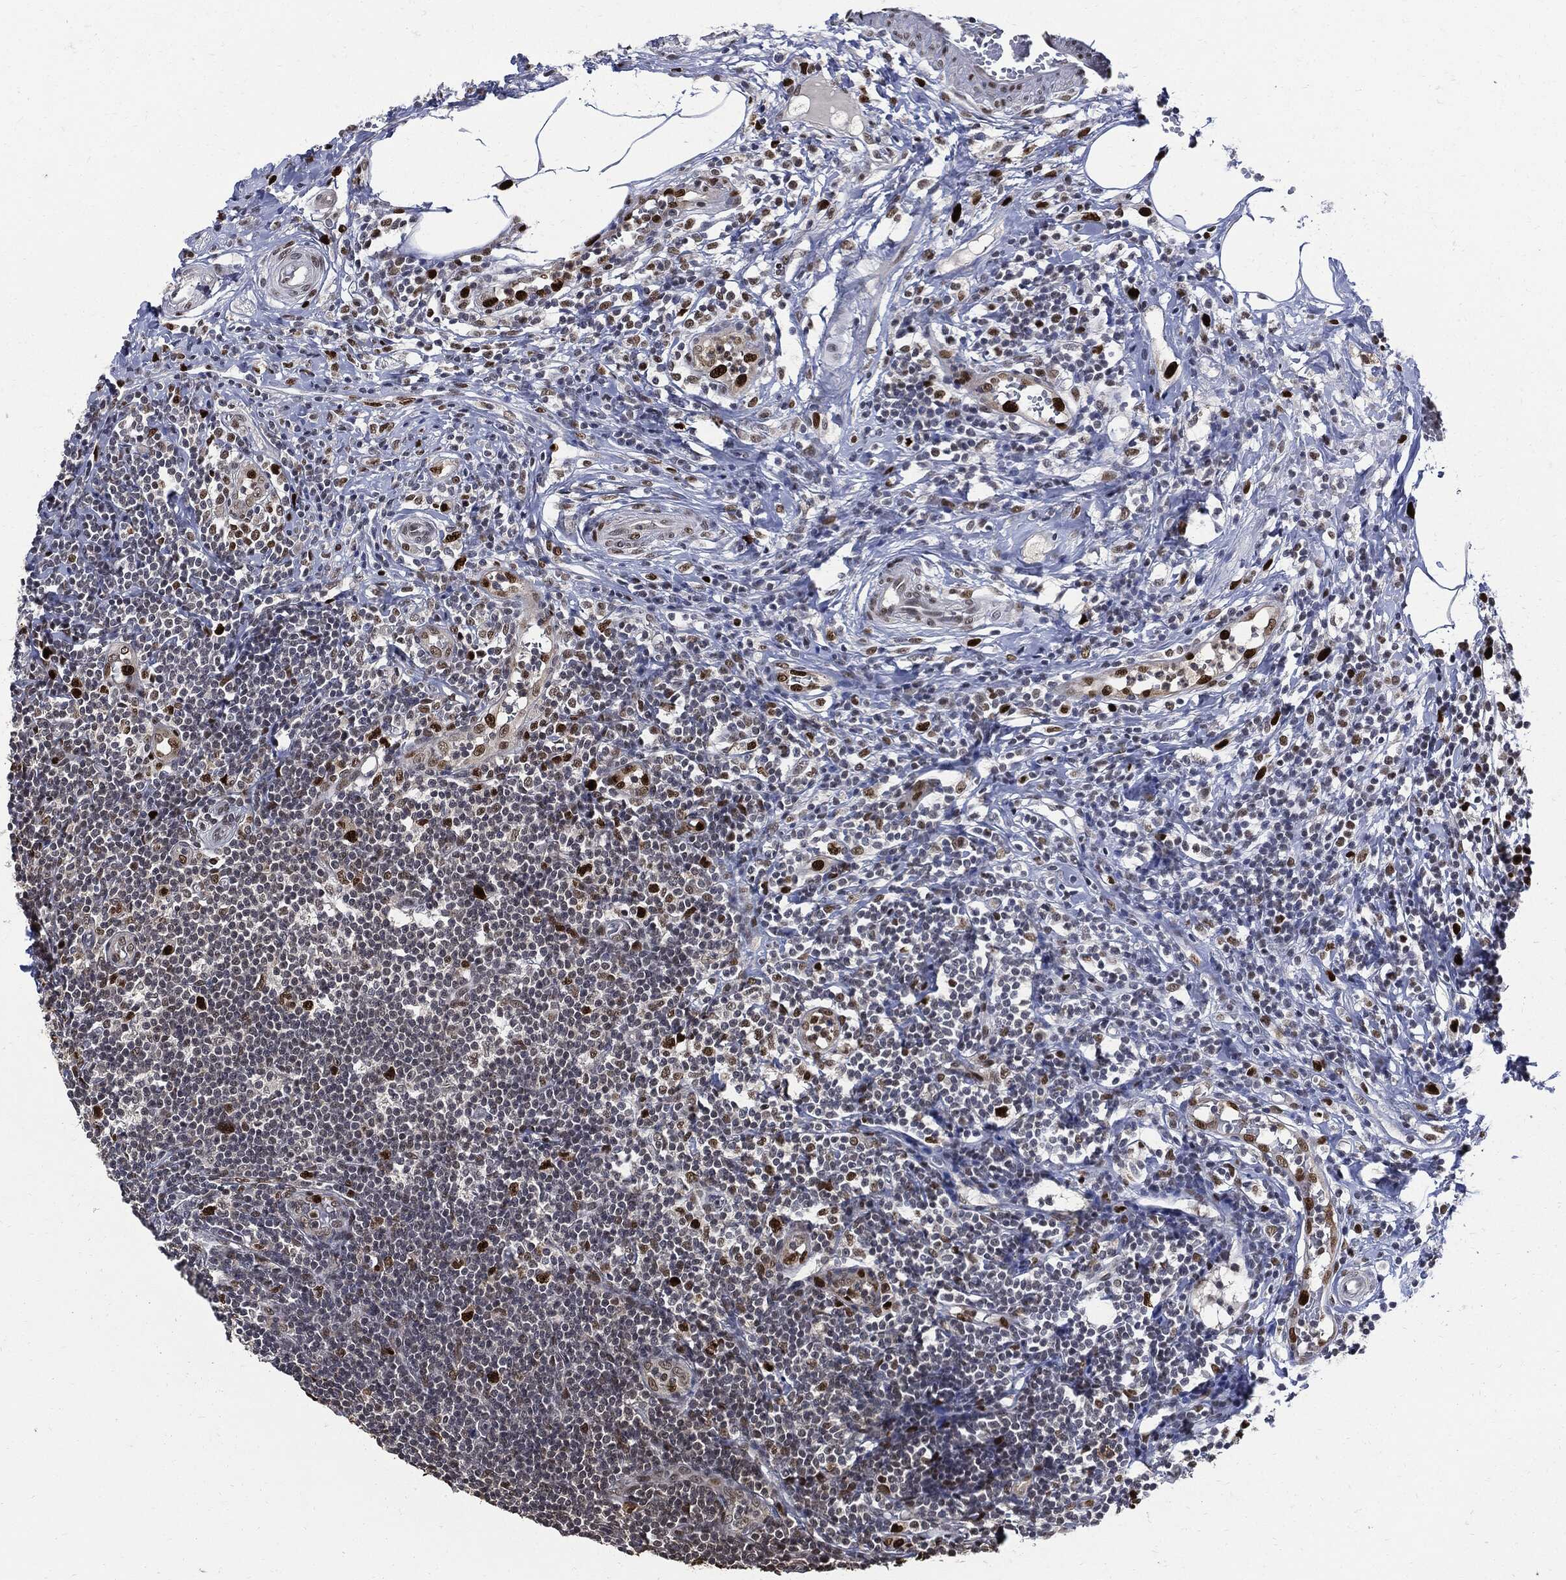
{"staining": {"intensity": "strong", "quantity": "25%-75%", "location": "nuclear"}, "tissue": "appendix", "cell_type": "Glandular cells", "image_type": "normal", "snomed": [{"axis": "morphology", "description": "Normal tissue, NOS"}, {"axis": "morphology", "description": "Inflammation, NOS"}, {"axis": "topography", "description": "Appendix"}], "caption": "Brown immunohistochemical staining in benign human appendix displays strong nuclear positivity in approximately 25%-75% of glandular cells. The staining was performed using DAB, with brown indicating positive protein expression. Nuclei are stained blue with hematoxylin.", "gene": "PCNA", "patient": {"sex": "male", "age": 16}}